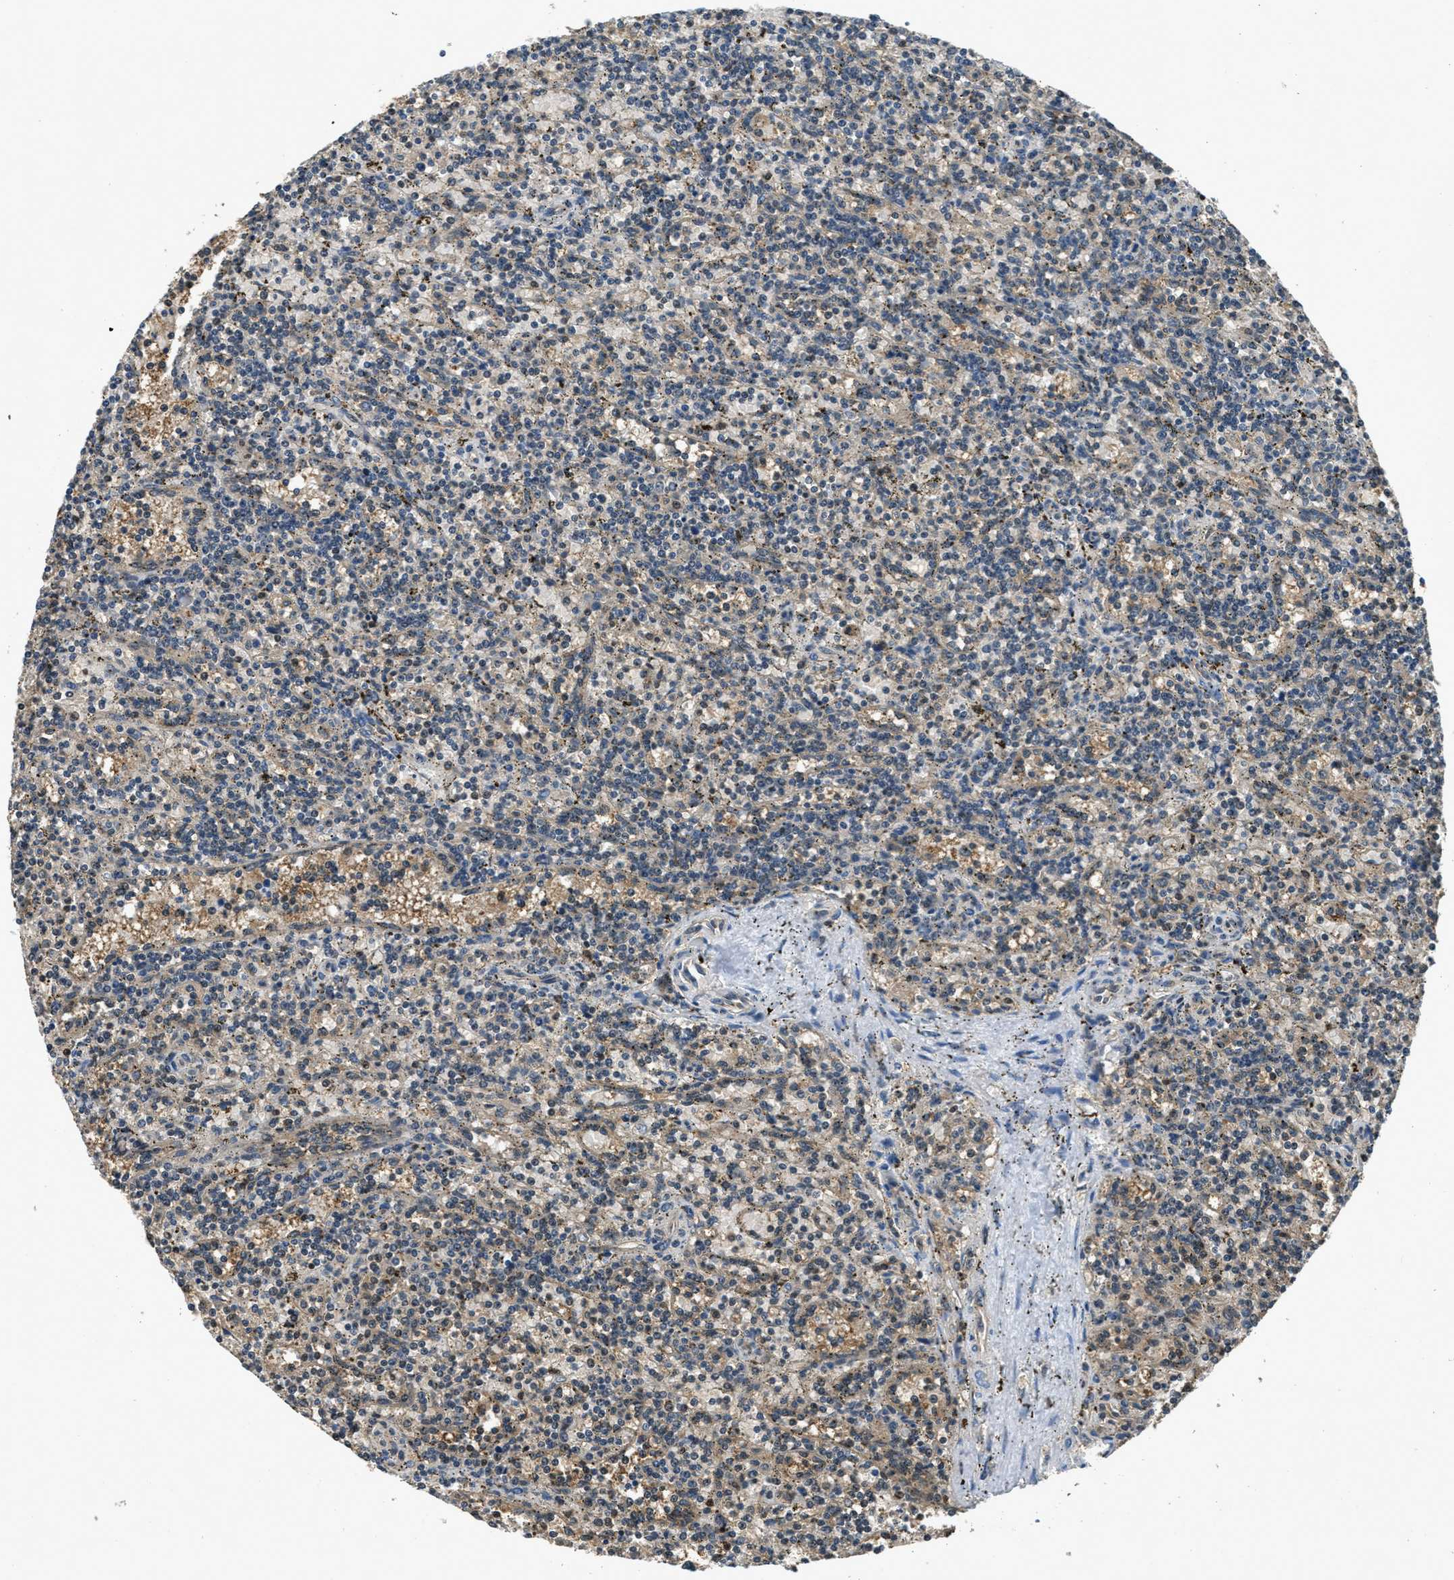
{"staining": {"intensity": "weak", "quantity": "<25%", "location": "cytoplasmic/membranous"}, "tissue": "lymphoma", "cell_type": "Tumor cells", "image_type": "cancer", "snomed": [{"axis": "morphology", "description": "Malignant lymphoma, non-Hodgkin's type, Low grade"}, {"axis": "topography", "description": "Spleen"}], "caption": "Immunohistochemistry micrograph of neoplastic tissue: lymphoma stained with DAB (3,3'-diaminobenzidine) demonstrates no significant protein staining in tumor cells. (DAB IHC with hematoxylin counter stain).", "gene": "DUSP6", "patient": {"sex": "male", "age": 73}}